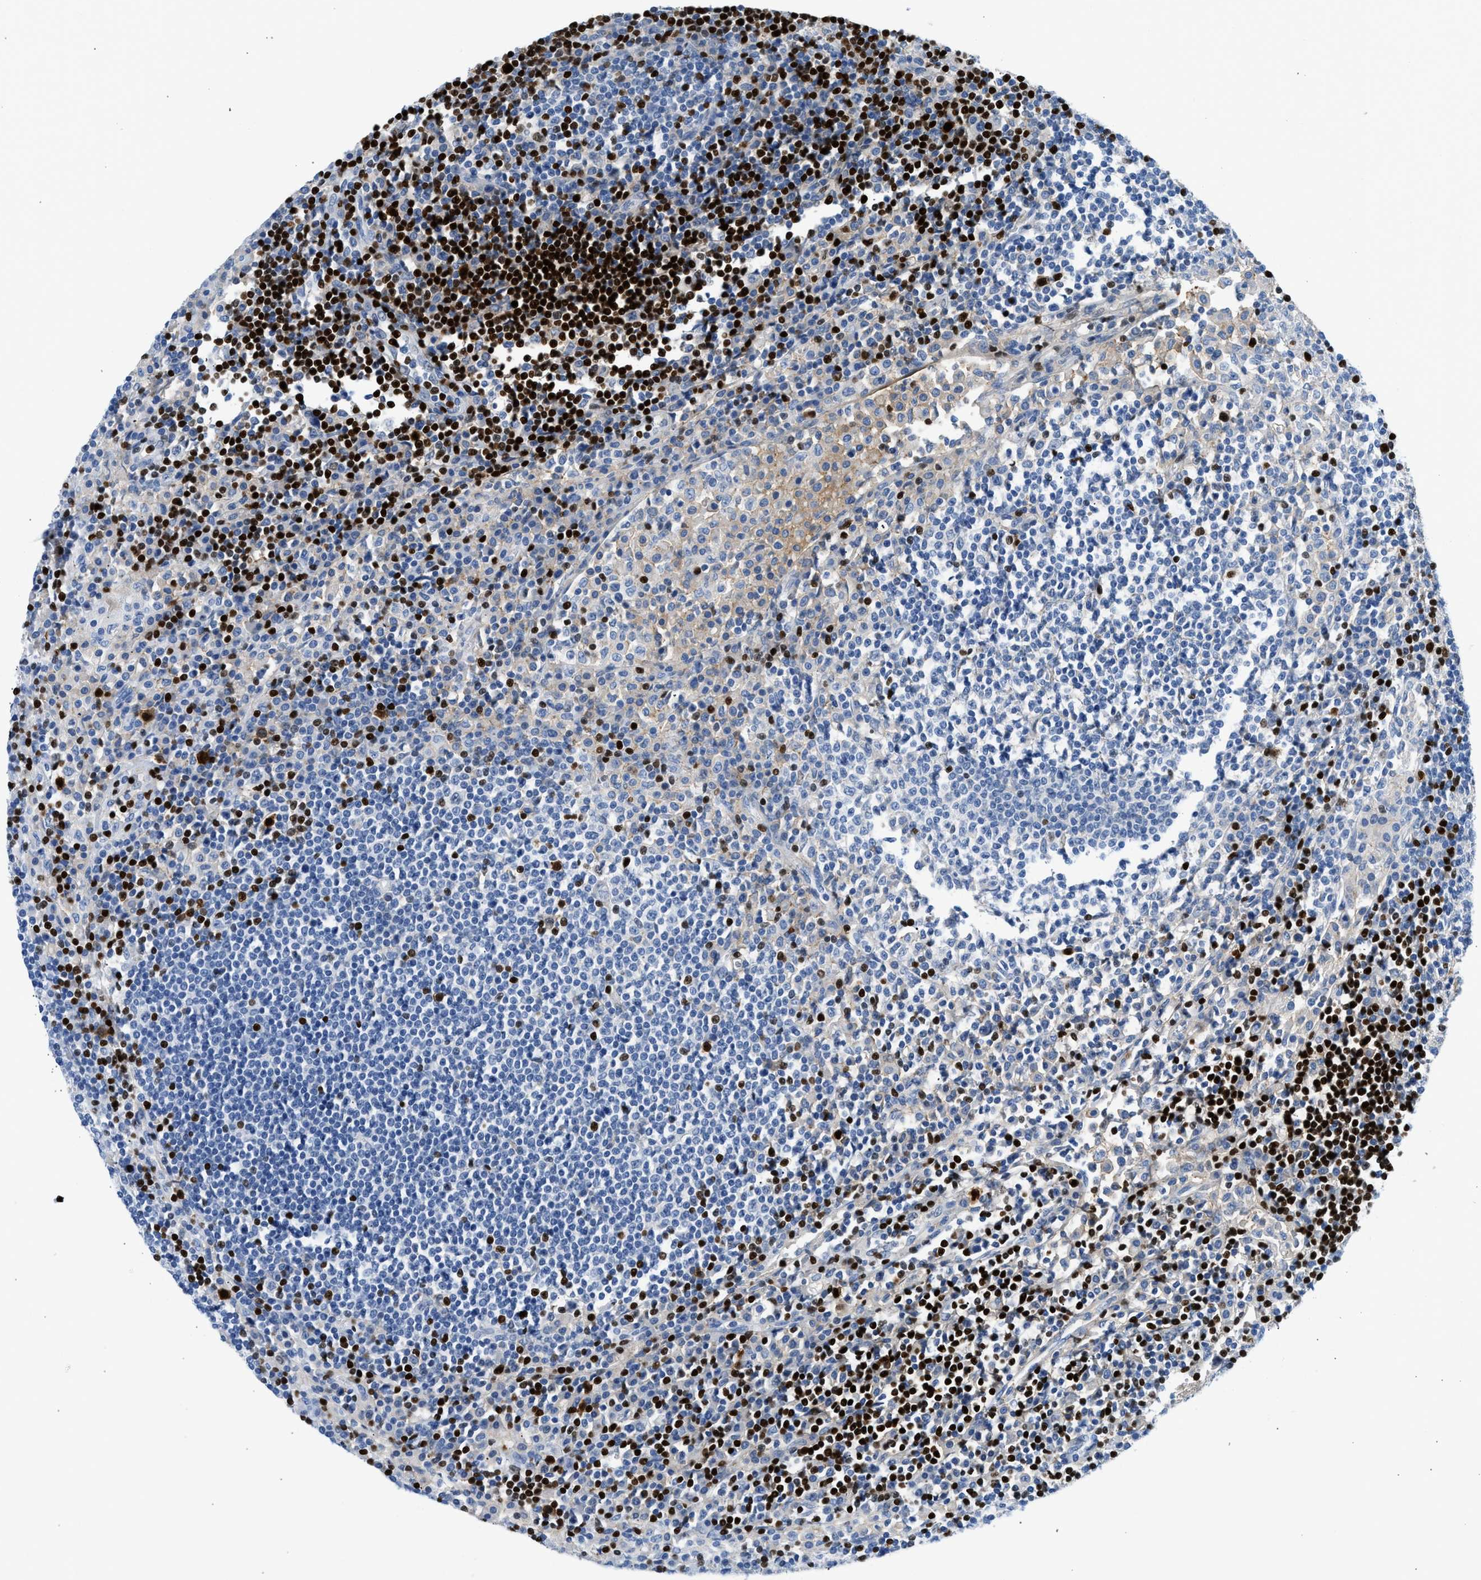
{"staining": {"intensity": "strong", "quantity": "<25%", "location": "nuclear"}, "tissue": "lymph node", "cell_type": "Germinal center cells", "image_type": "normal", "snomed": [{"axis": "morphology", "description": "Normal tissue, NOS"}, {"axis": "topography", "description": "Lymph node"}], "caption": "Normal lymph node shows strong nuclear expression in about <25% of germinal center cells.", "gene": "LEF1", "patient": {"sex": "female", "age": 53}}